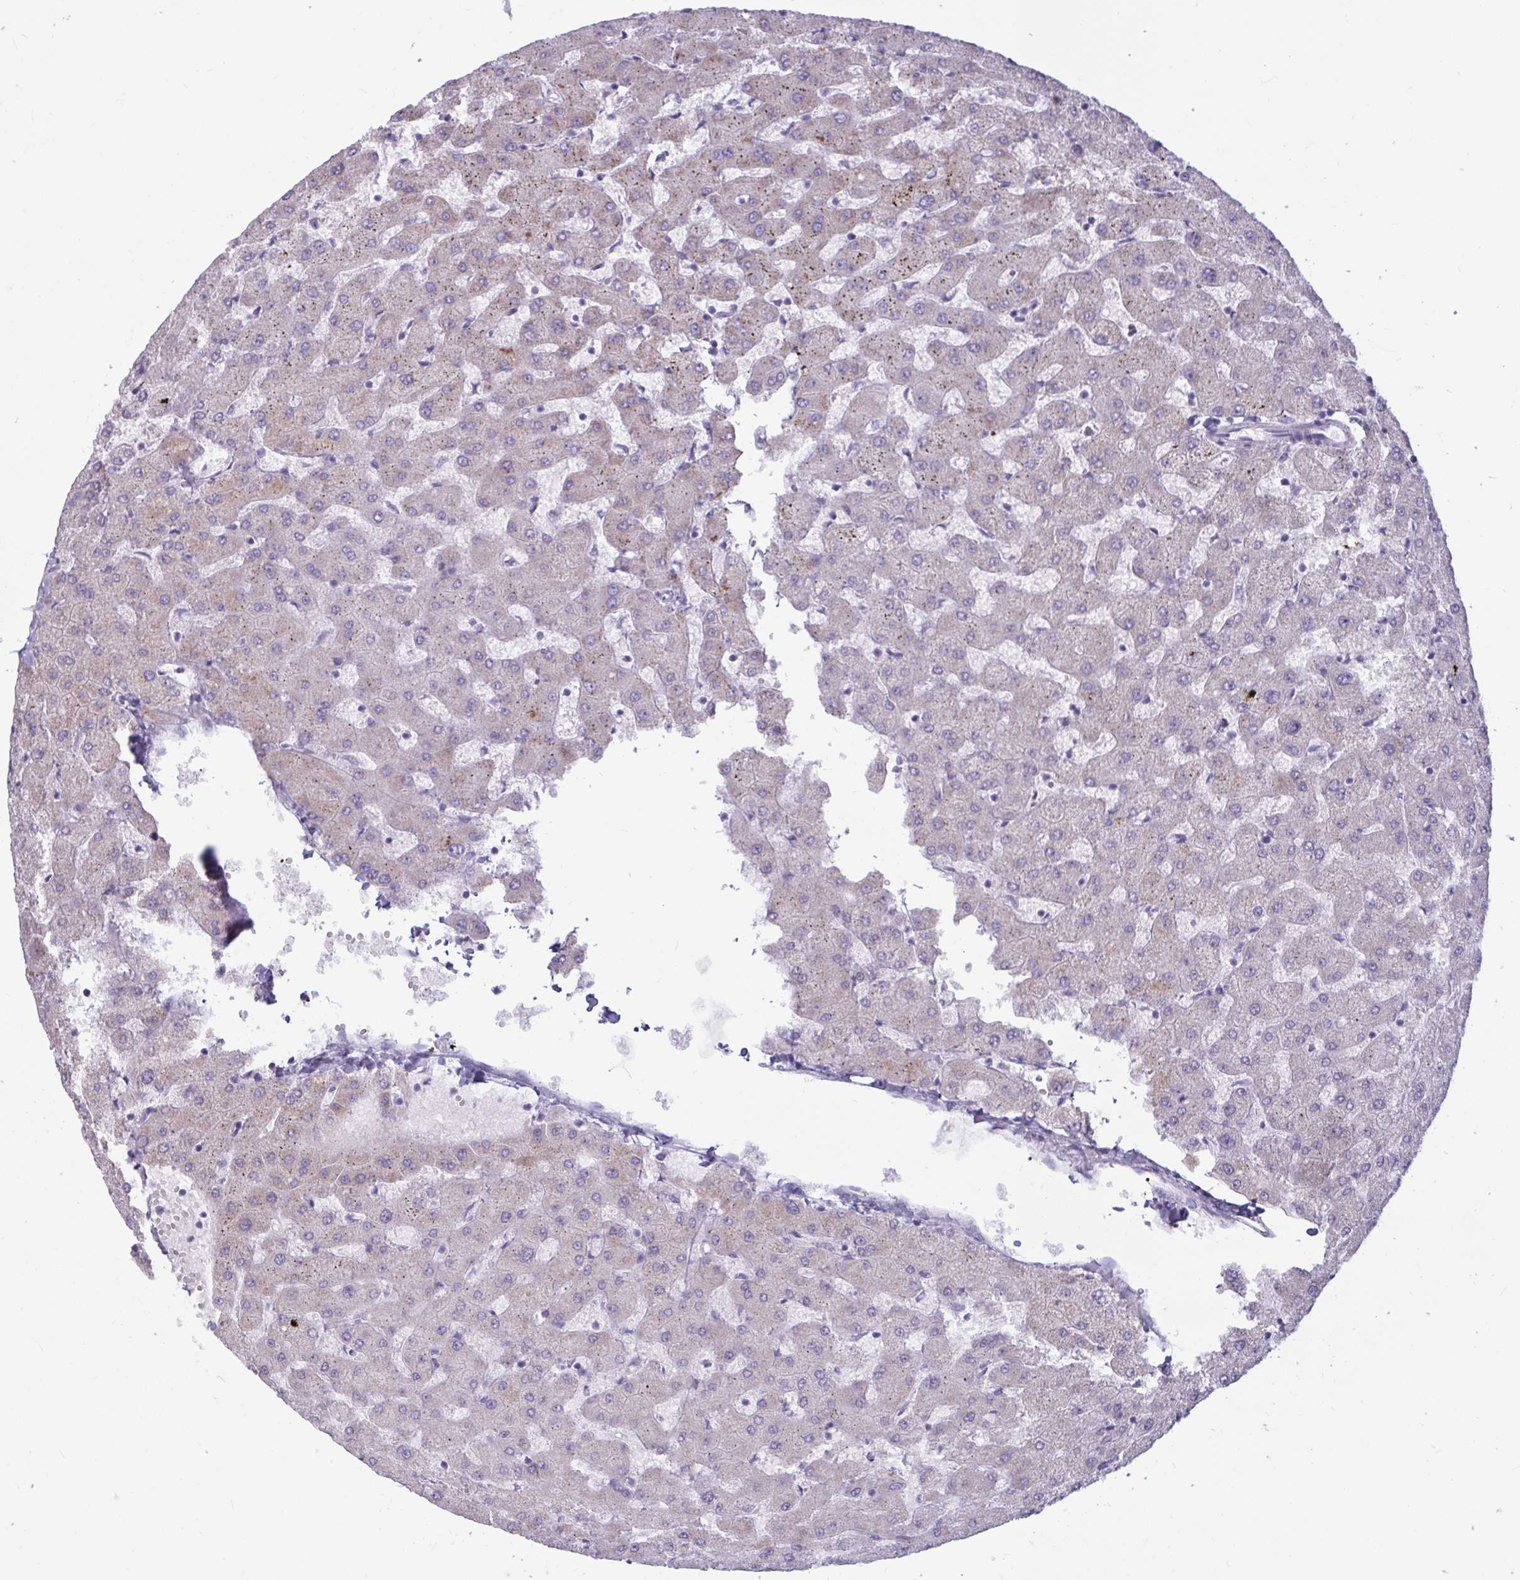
{"staining": {"intensity": "negative", "quantity": "none", "location": "none"}, "tissue": "liver", "cell_type": "Cholangiocytes", "image_type": "normal", "snomed": [{"axis": "morphology", "description": "Normal tissue, NOS"}, {"axis": "topography", "description": "Liver"}], "caption": "Immunohistochemistry (IHC) histopathology image of unremarkable liver: liver stained with DAB displays no significant protein positivity in cholangiocytes.", "gene": "BBS10", "patient": {"sex": "female", "age": 63}}